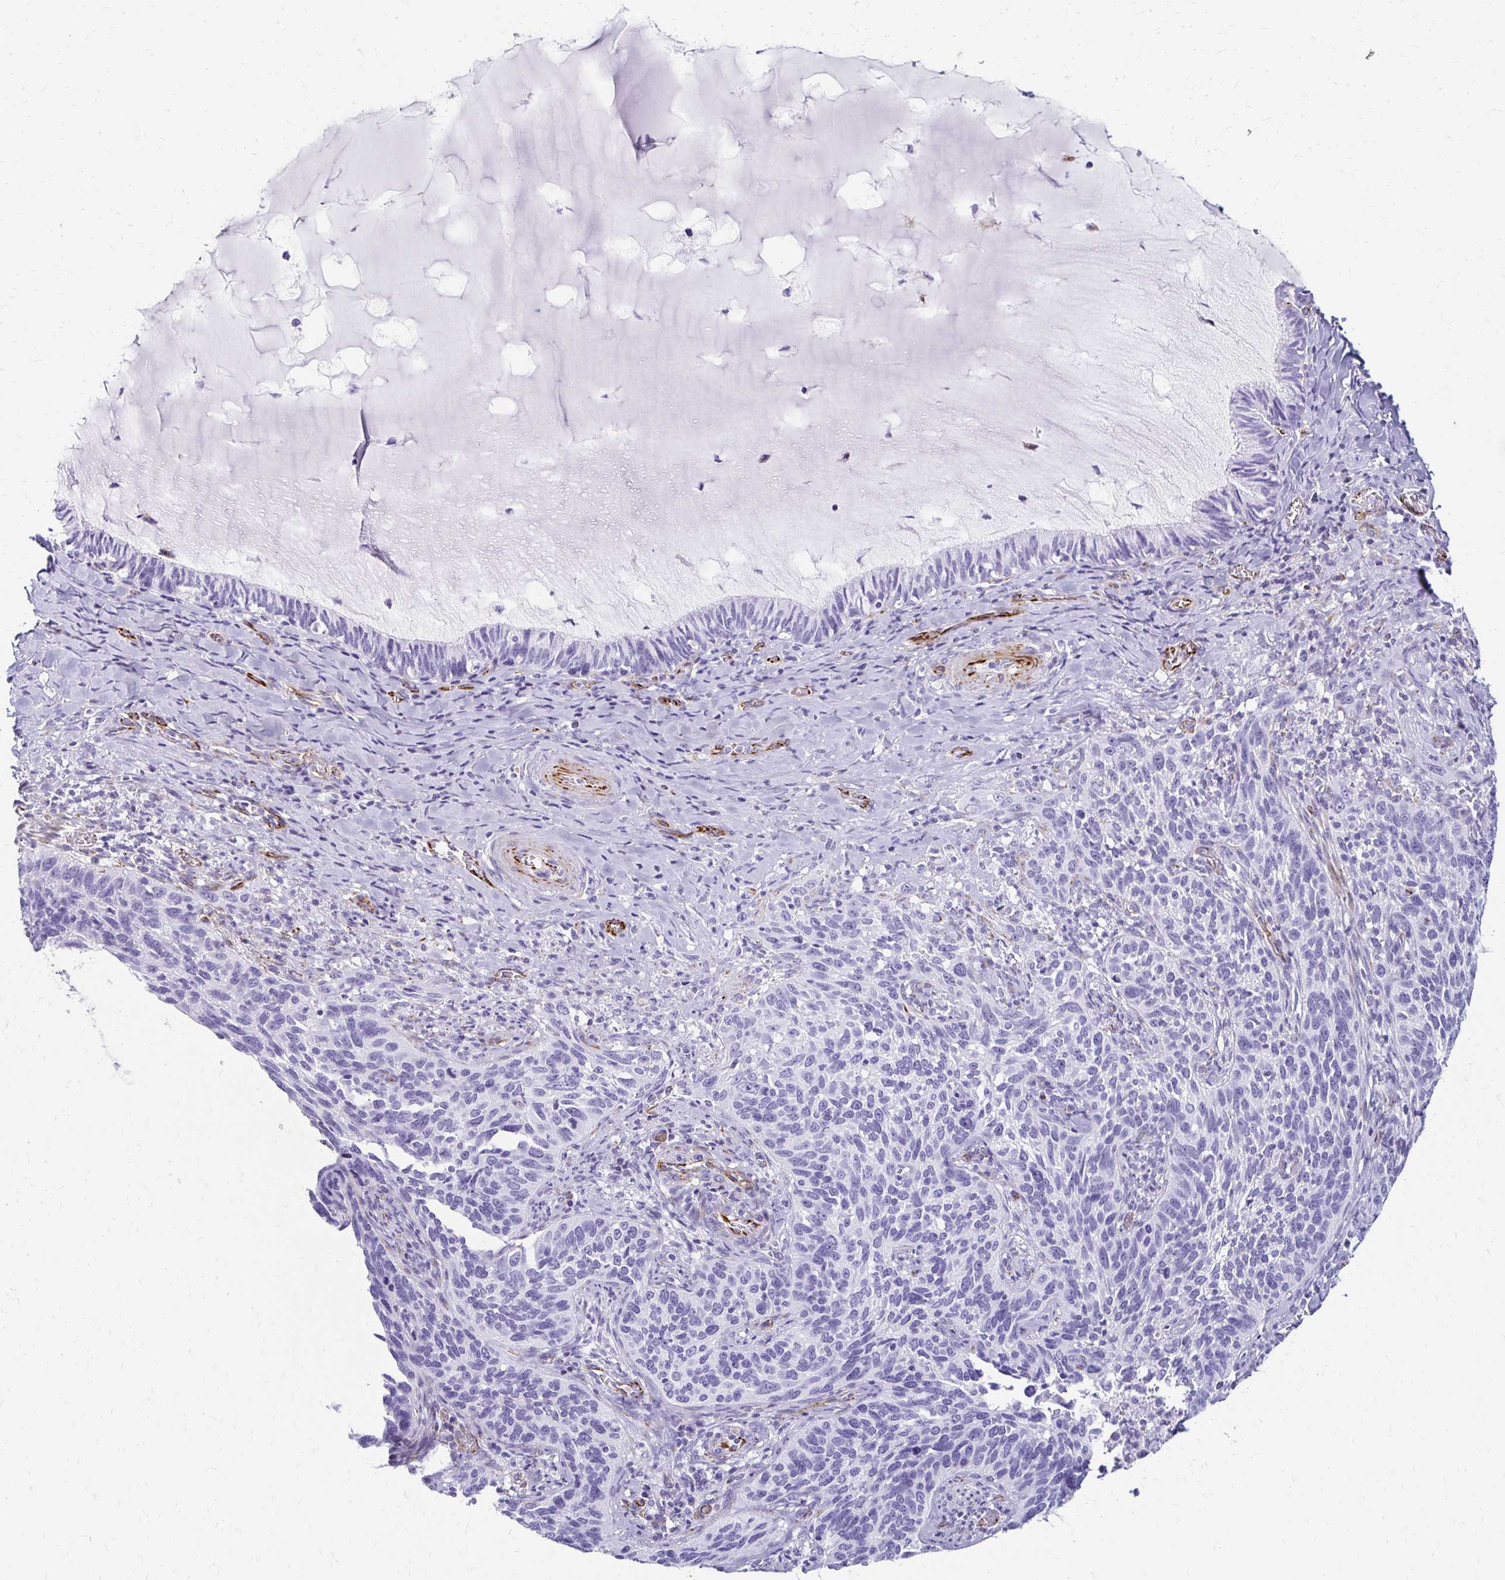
{"staining": {"intensity": "negative", "quantity": "none", "location": "none"}, "tissue": "cervical cancer", "cell_type": "Tumor cells", "image_type": "cancer", "snomed": [{"axis": "morphology", "description": "Squamous cell carcinoma, NOS"}, {"axis": "topography", "description": "Cervix"}], "caption": "Cervical cancer was stained to show a protein in brown. There is no significant expression in tumor cells. (Immunohistochemistry, brightfield microscopy, high magnification).", "gene": "TMEM54", "patient": {"sex": "female", "age": 51}}